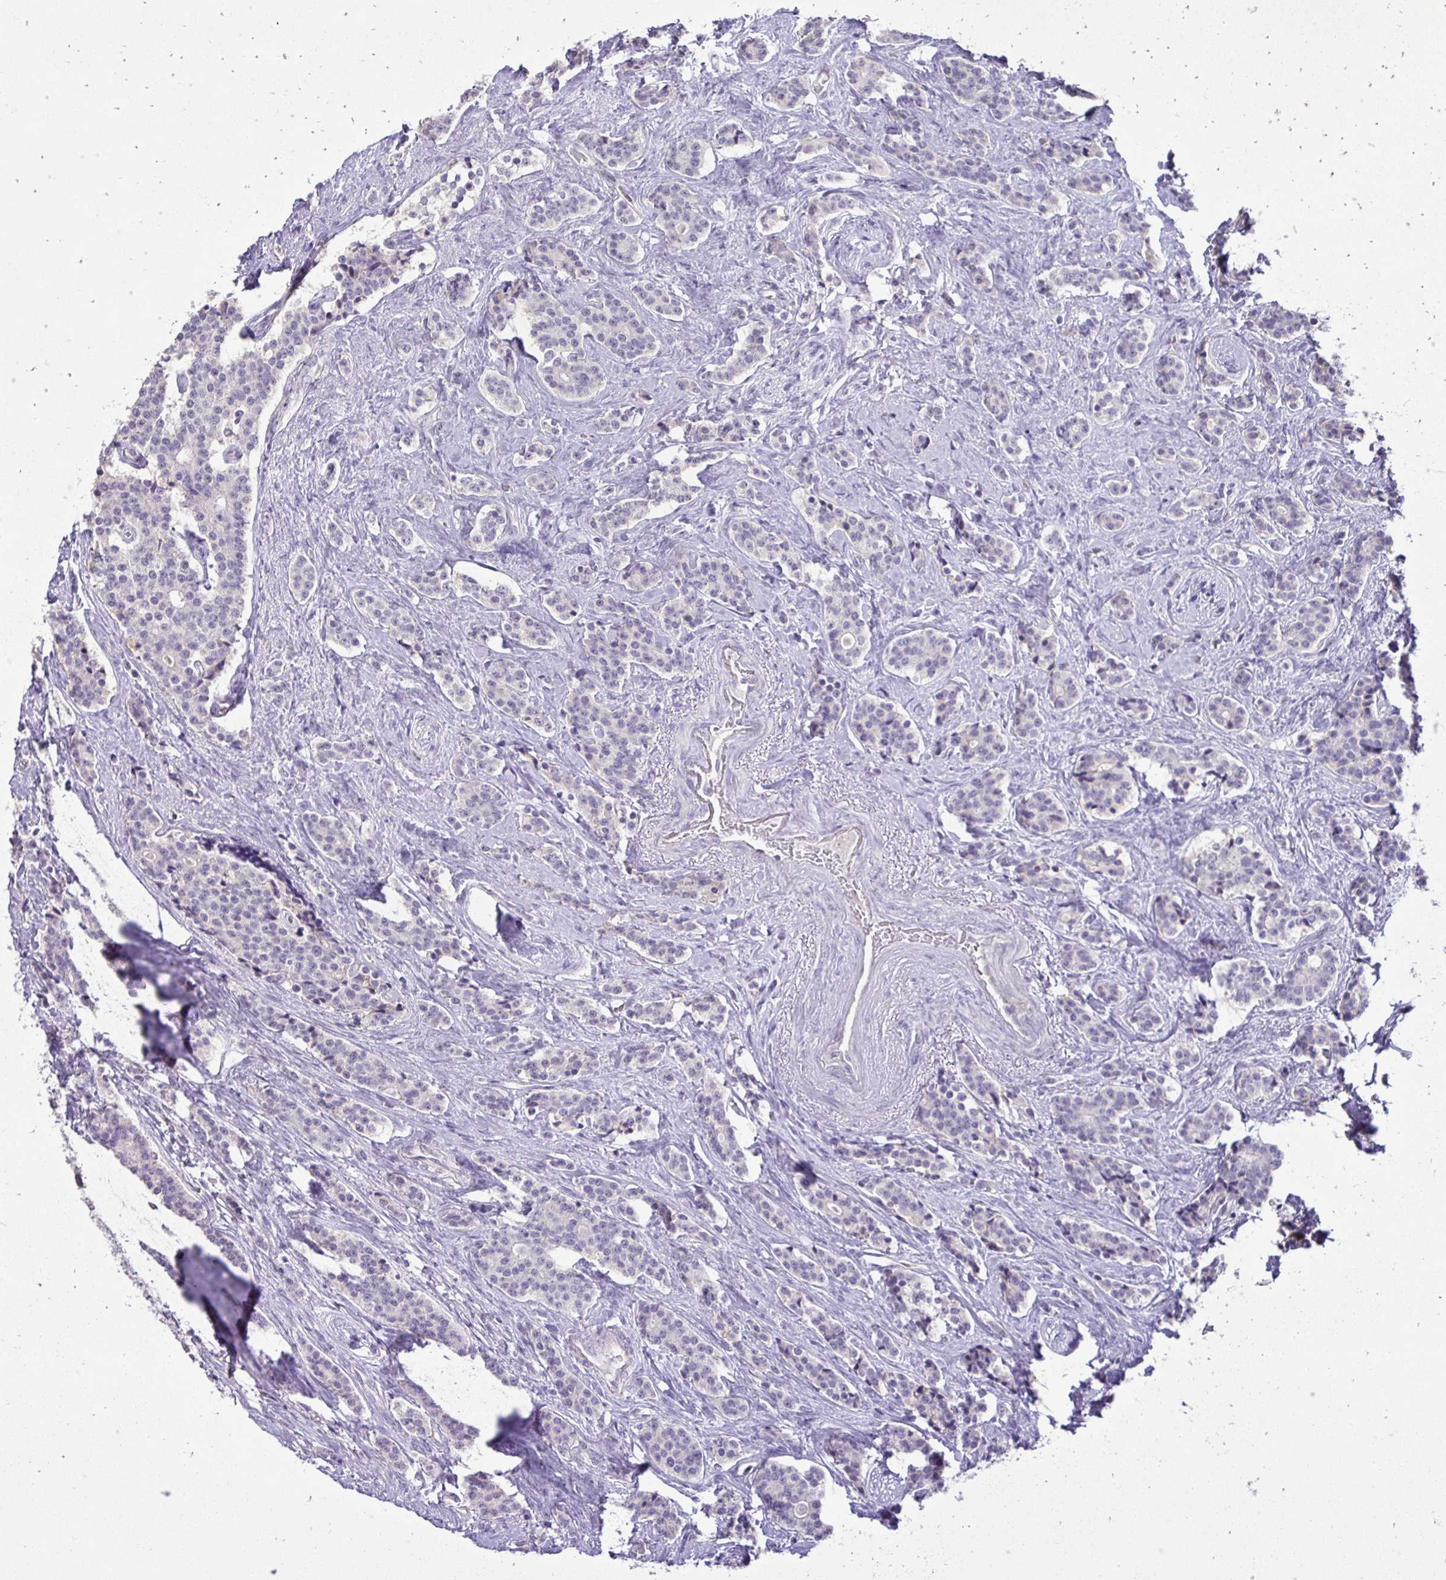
{"staining": {"intensity": "negative", "quantity": "none", "location": "none"}, "tissue": "carcinoid", "cell_type": "Tumor cells", "image_type": "cancer", "snomed": [{"axis": "morphology", "description": "Carcinoid, malignant, NOS"}, {"axis": "topography", "description": "Small intestine"}], "caption": "High magnification brightfield microscopy of carcinoid stained with DAB (brown) and counterstained with hematoxylin (blue): tumor cells show no significant positivity.", "gene": "GAS2", "patient": {"sex": "female", "age": 73}}